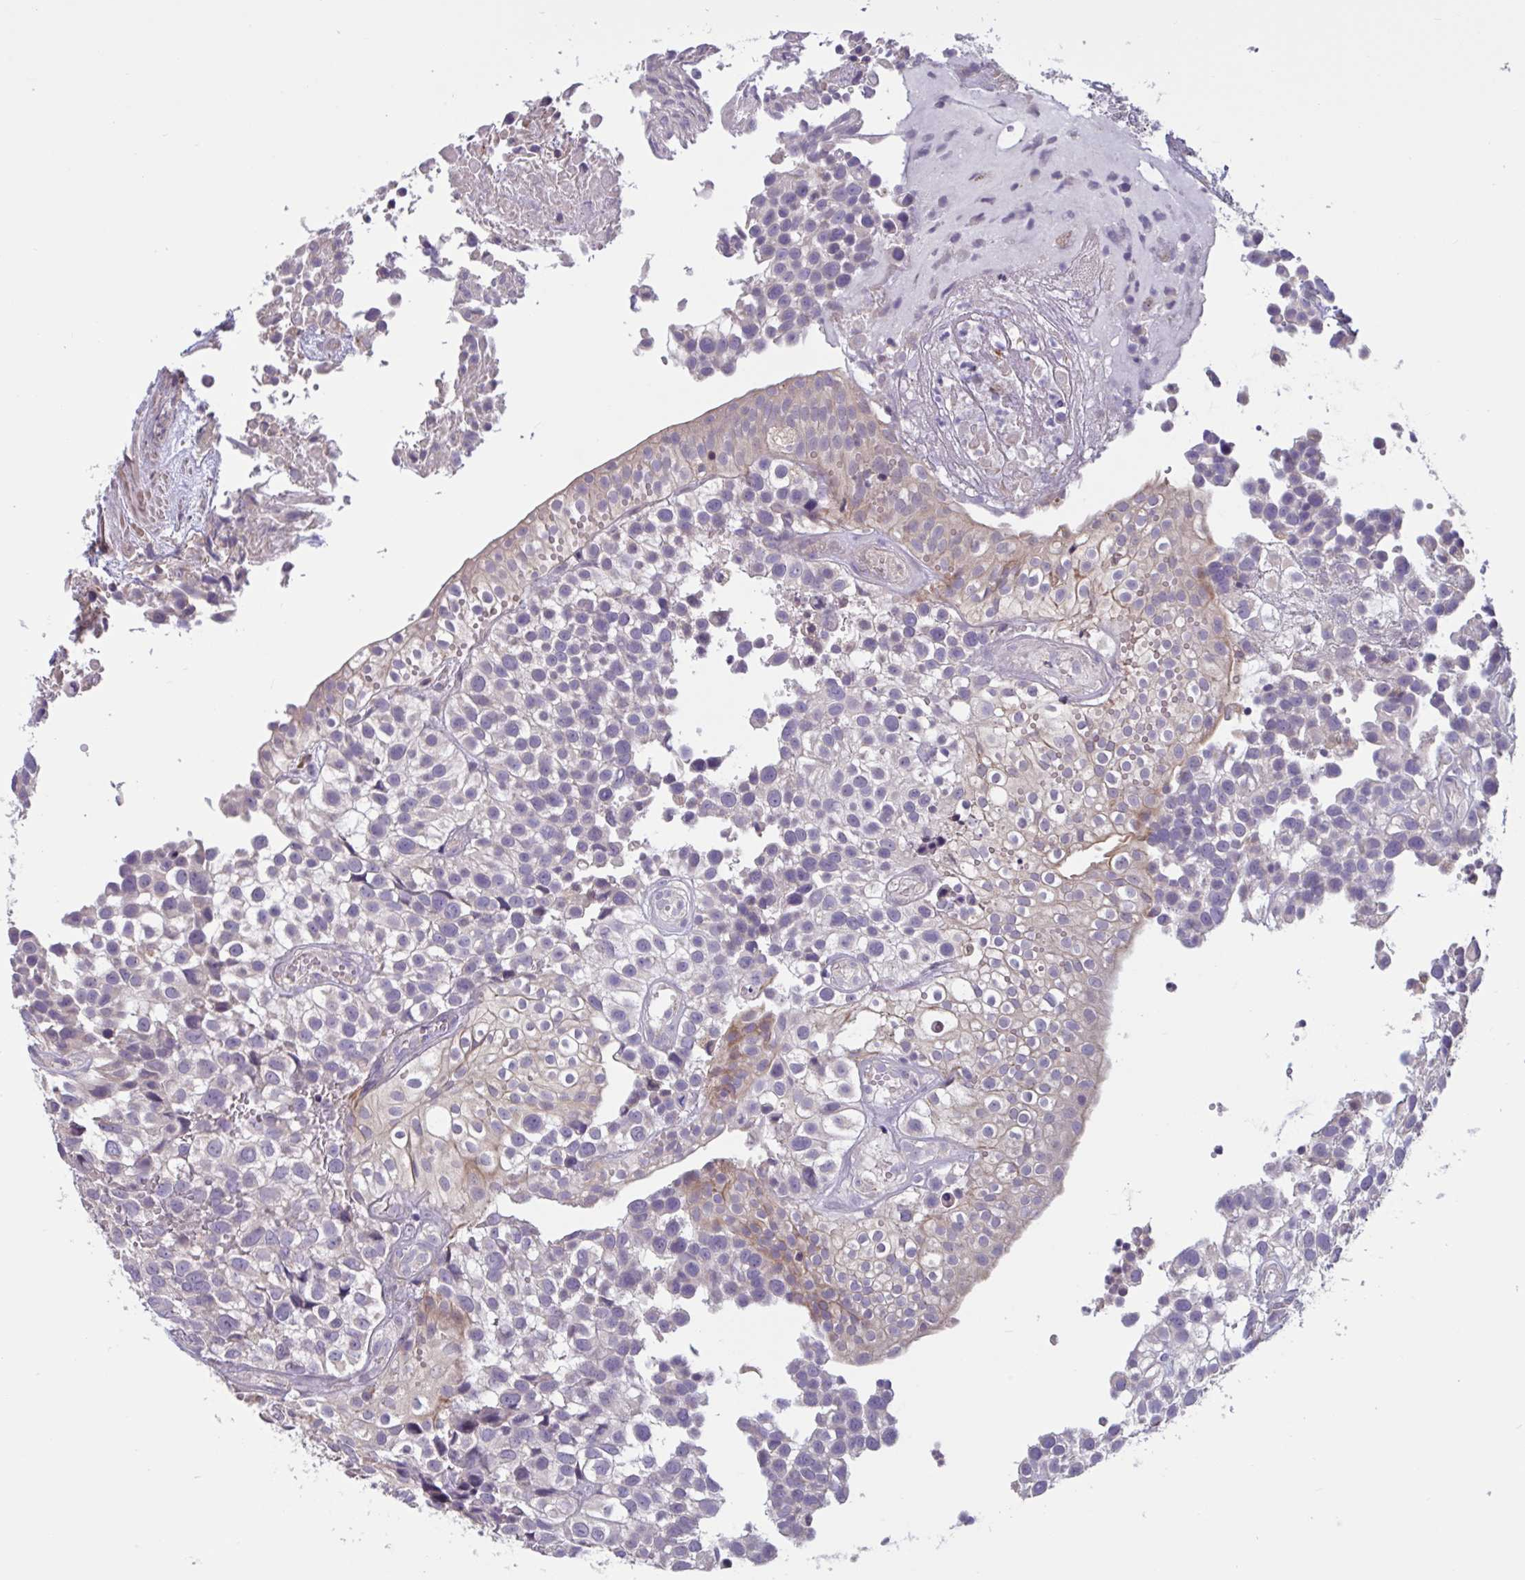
{"staining": {"intensity": "negative", "quantity": "none", "location": "none"}, "tissue": "urothelial cancer", "cell_type": "Tumor cells", "image_type": "cancer", "snomed": [{"axis": "morphology", "description": "Urothelial carcinoma, High grade"}, {"axis": "topography", "description": "Urinary bladder"}], "caption": "DAB immunohistochemical staining of human high-grade urothelial carcinoma shows no significant positivity in tumor cells. (DAB immunohistochemistry (IHC) with hematoxylin counter stain).", "gene": "CD1E", "patient": {"sex": "male", "age": 56}}